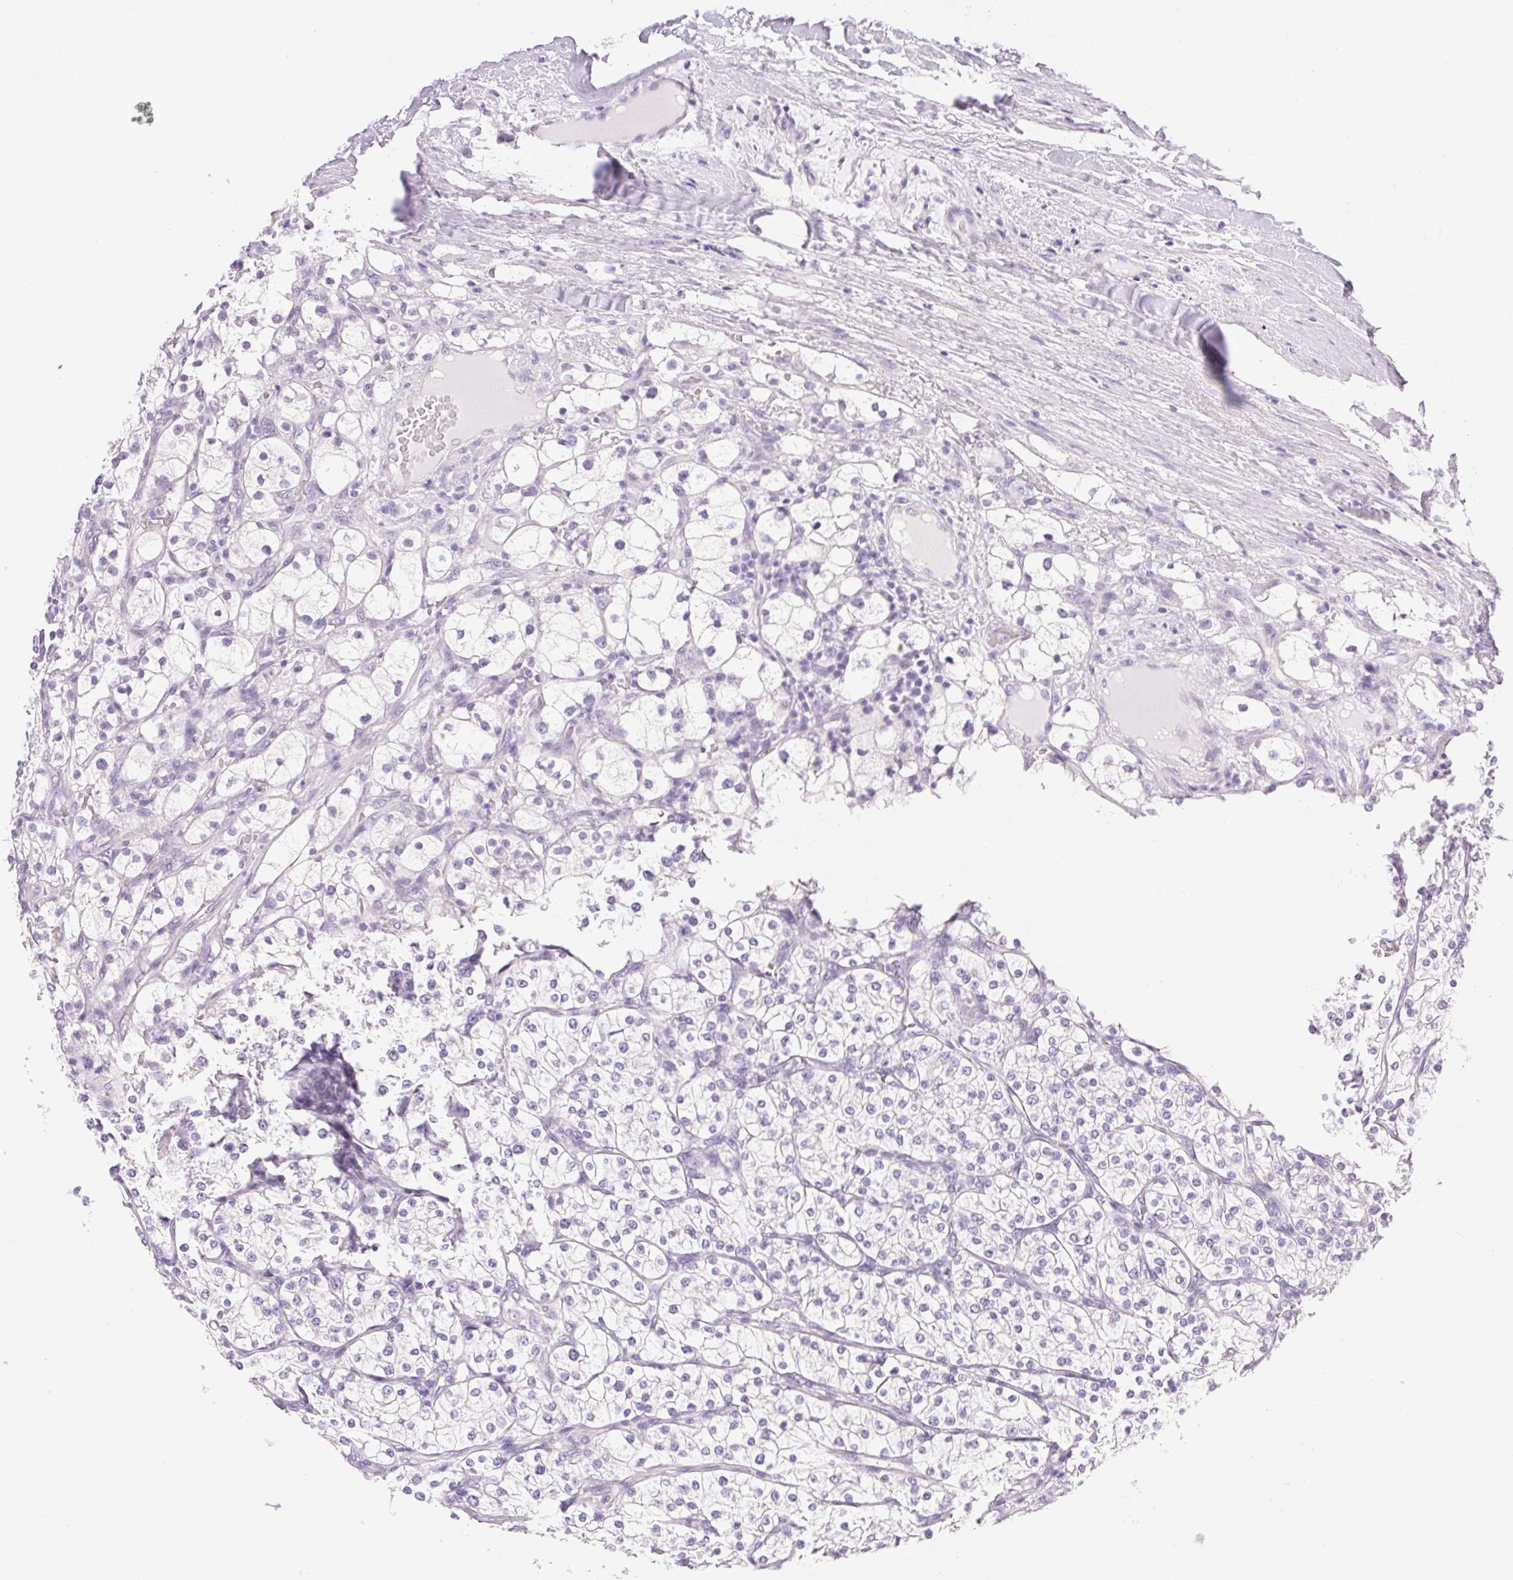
{"staining": {"intensity": "negative", "quantity": "none", "location": "none"}, "tissue": "renal cancer", "cell_type": "Tumor cells", "image_type": "cancer", "snomed": [{"axis": "morphology", "description": "Adenocarcinoma, NOS"}, {"axis": "topography", "description": "Kidney"}], "caption": "Immunohistochemical staining of renal cancer exhibits no significant positivity in tumor cells.", "gene": "ATP6V0A4", "patient": {"sex": "male", "age": 80}}